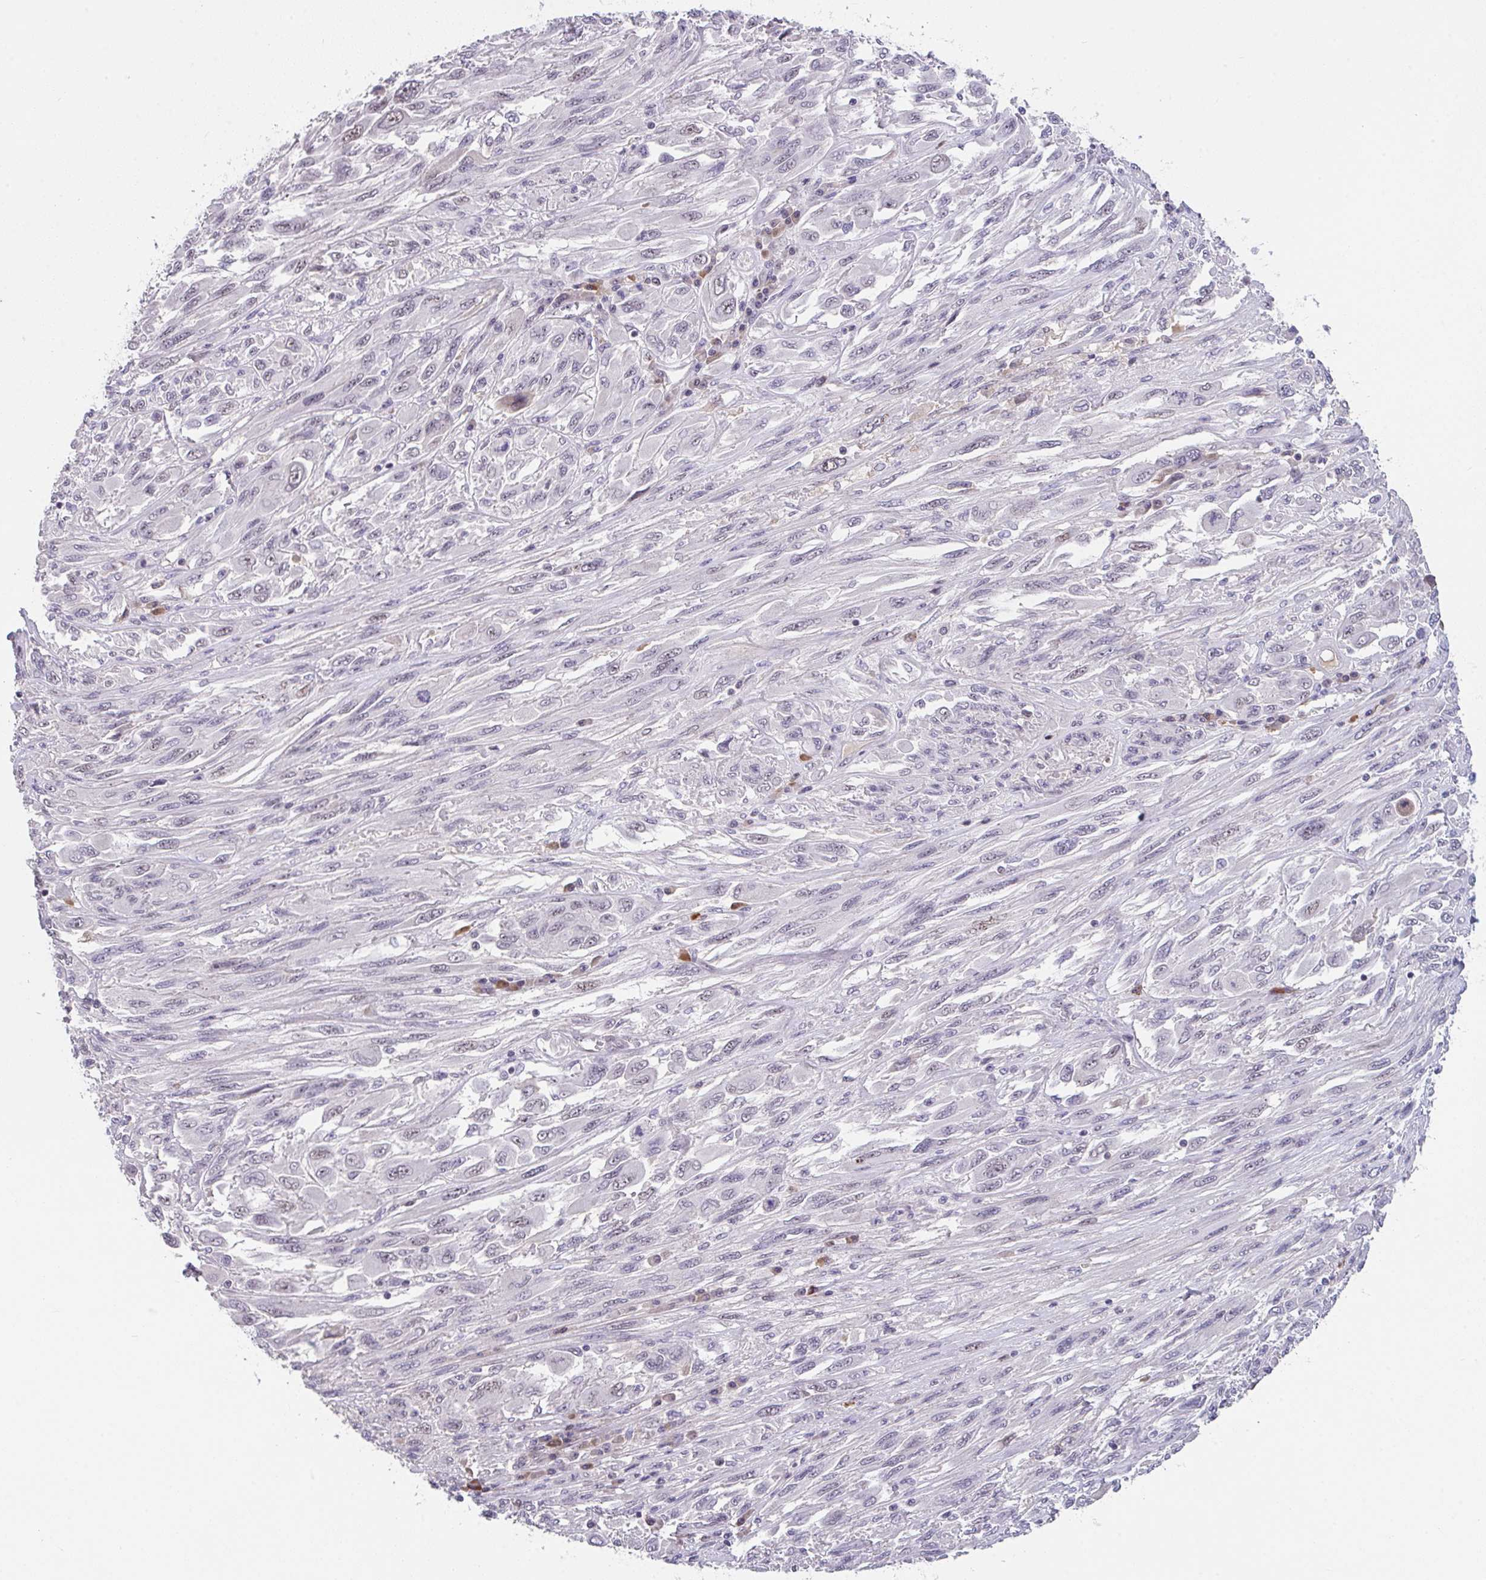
{"staining": {"intensity": "negative", "quantity": "none", "location": "none"}, "tissue": "melanoma", "cell_type": "Tumor cells", "image_type": "cancer", "snomed": [{"axis": "morphology", "description": "Malignant melanoma, NOS"}, {"axis": "topography", "description": "Skin"}], "caption": "High magnification brightfield microscopy of melanoma stained with DAB (3,3'-diaminobenzidine) (brown) and counterstained with hematoxylin (blue): tumor cells show no significant expression.", "gene": "RBBP6", "patient": {"sex": "female", "age": 91}}